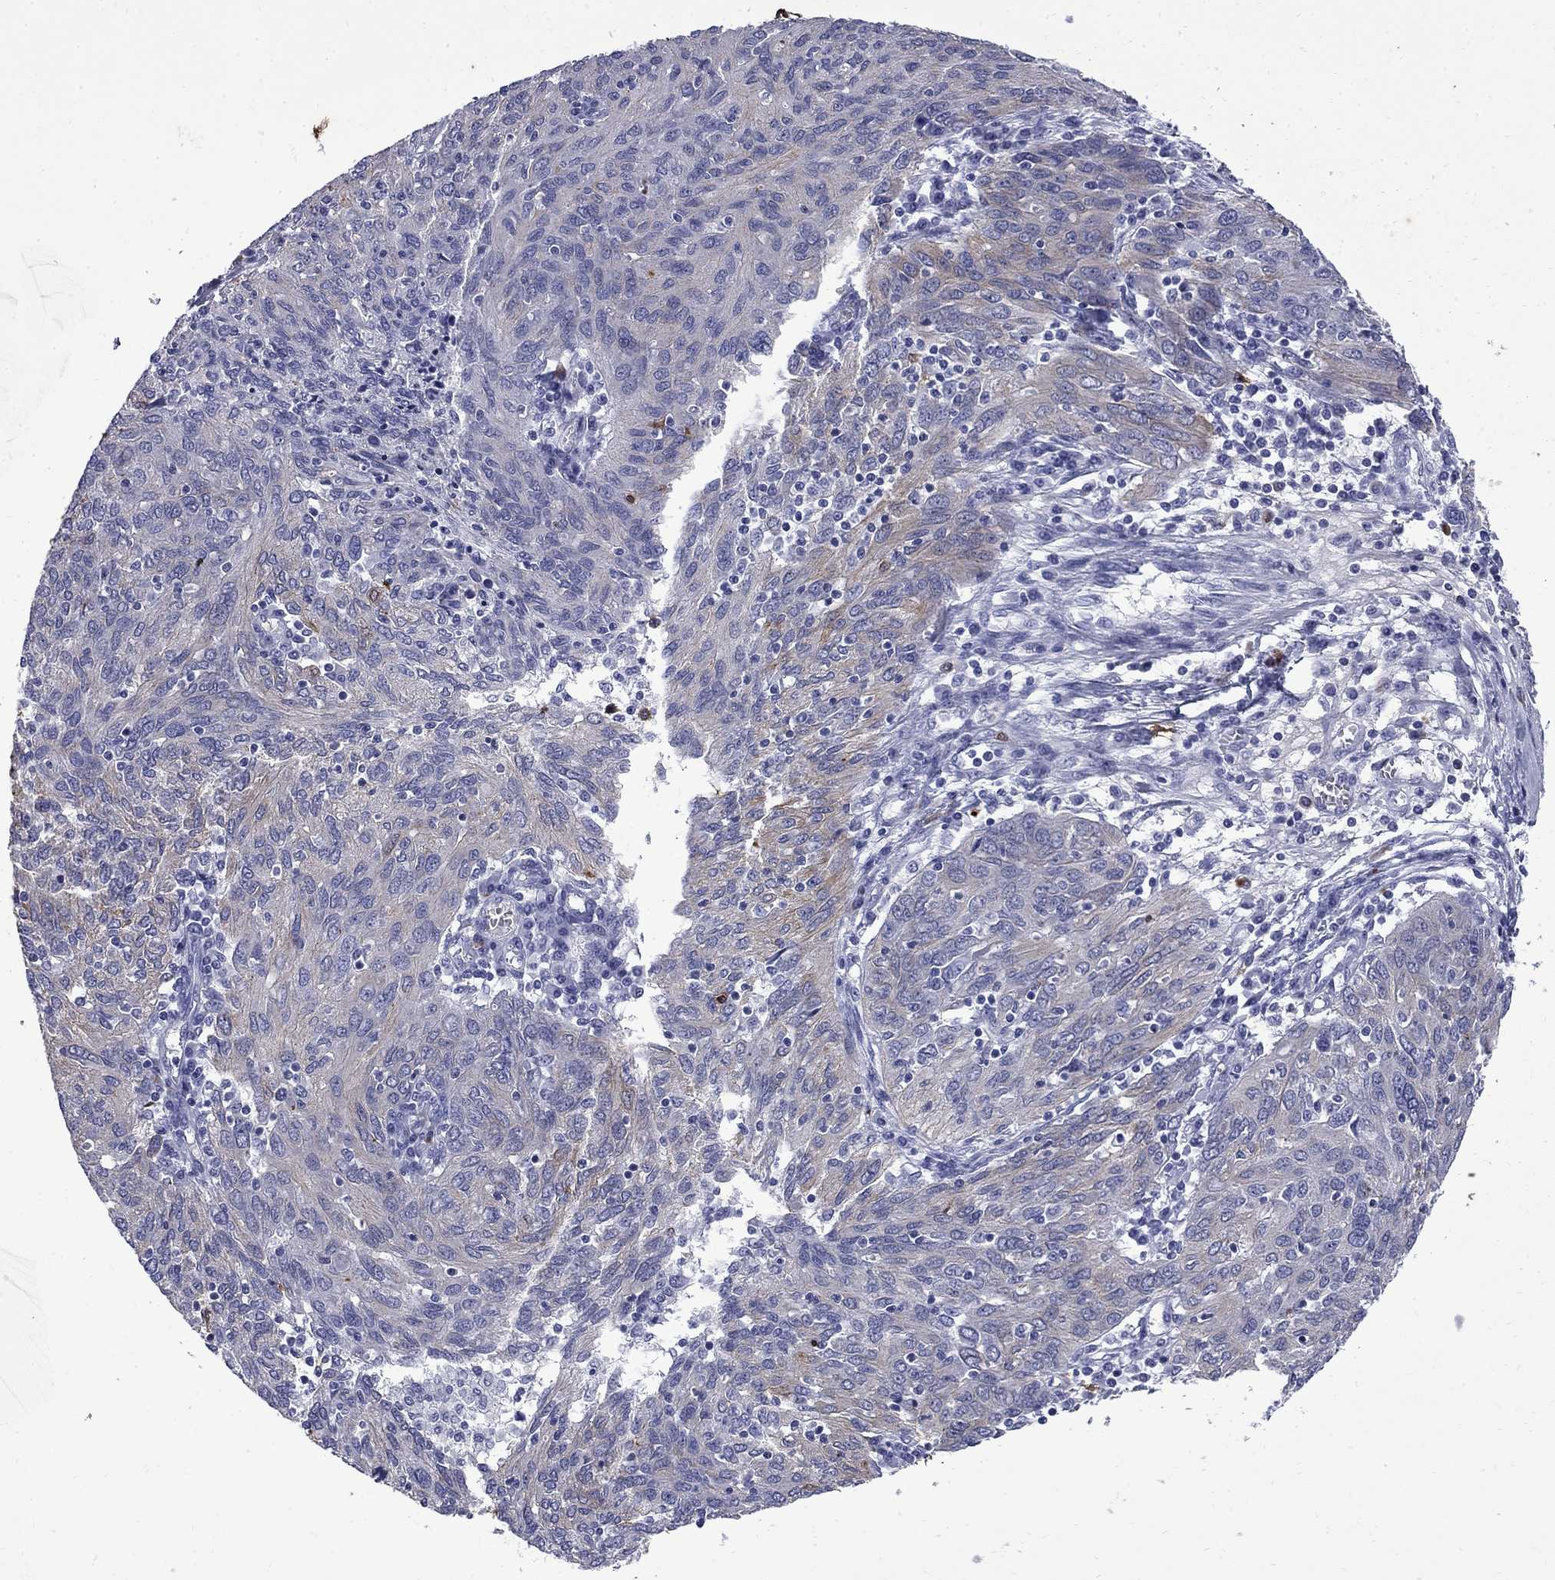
{"staining": {"intensity": "negative", "quantity": "none", "location": "none"}, "tissue": "ovarian cancer", "cell_type": "Tumor cells", "image_type": "cancer", "snomed": [{"axis": "morphology", "description": "Carcinoma, endometroid"}, {"axis": "topography", "description": "Ovary"}], "caption": "Immunohistochemistry histopathology image of human endometroid carcinoma (ovarian) stained for a protein (brown), which exhibits no positivity in tumor cells.", "gene": "TRIM29", "patient": {"sex": "female", "age": 50}}